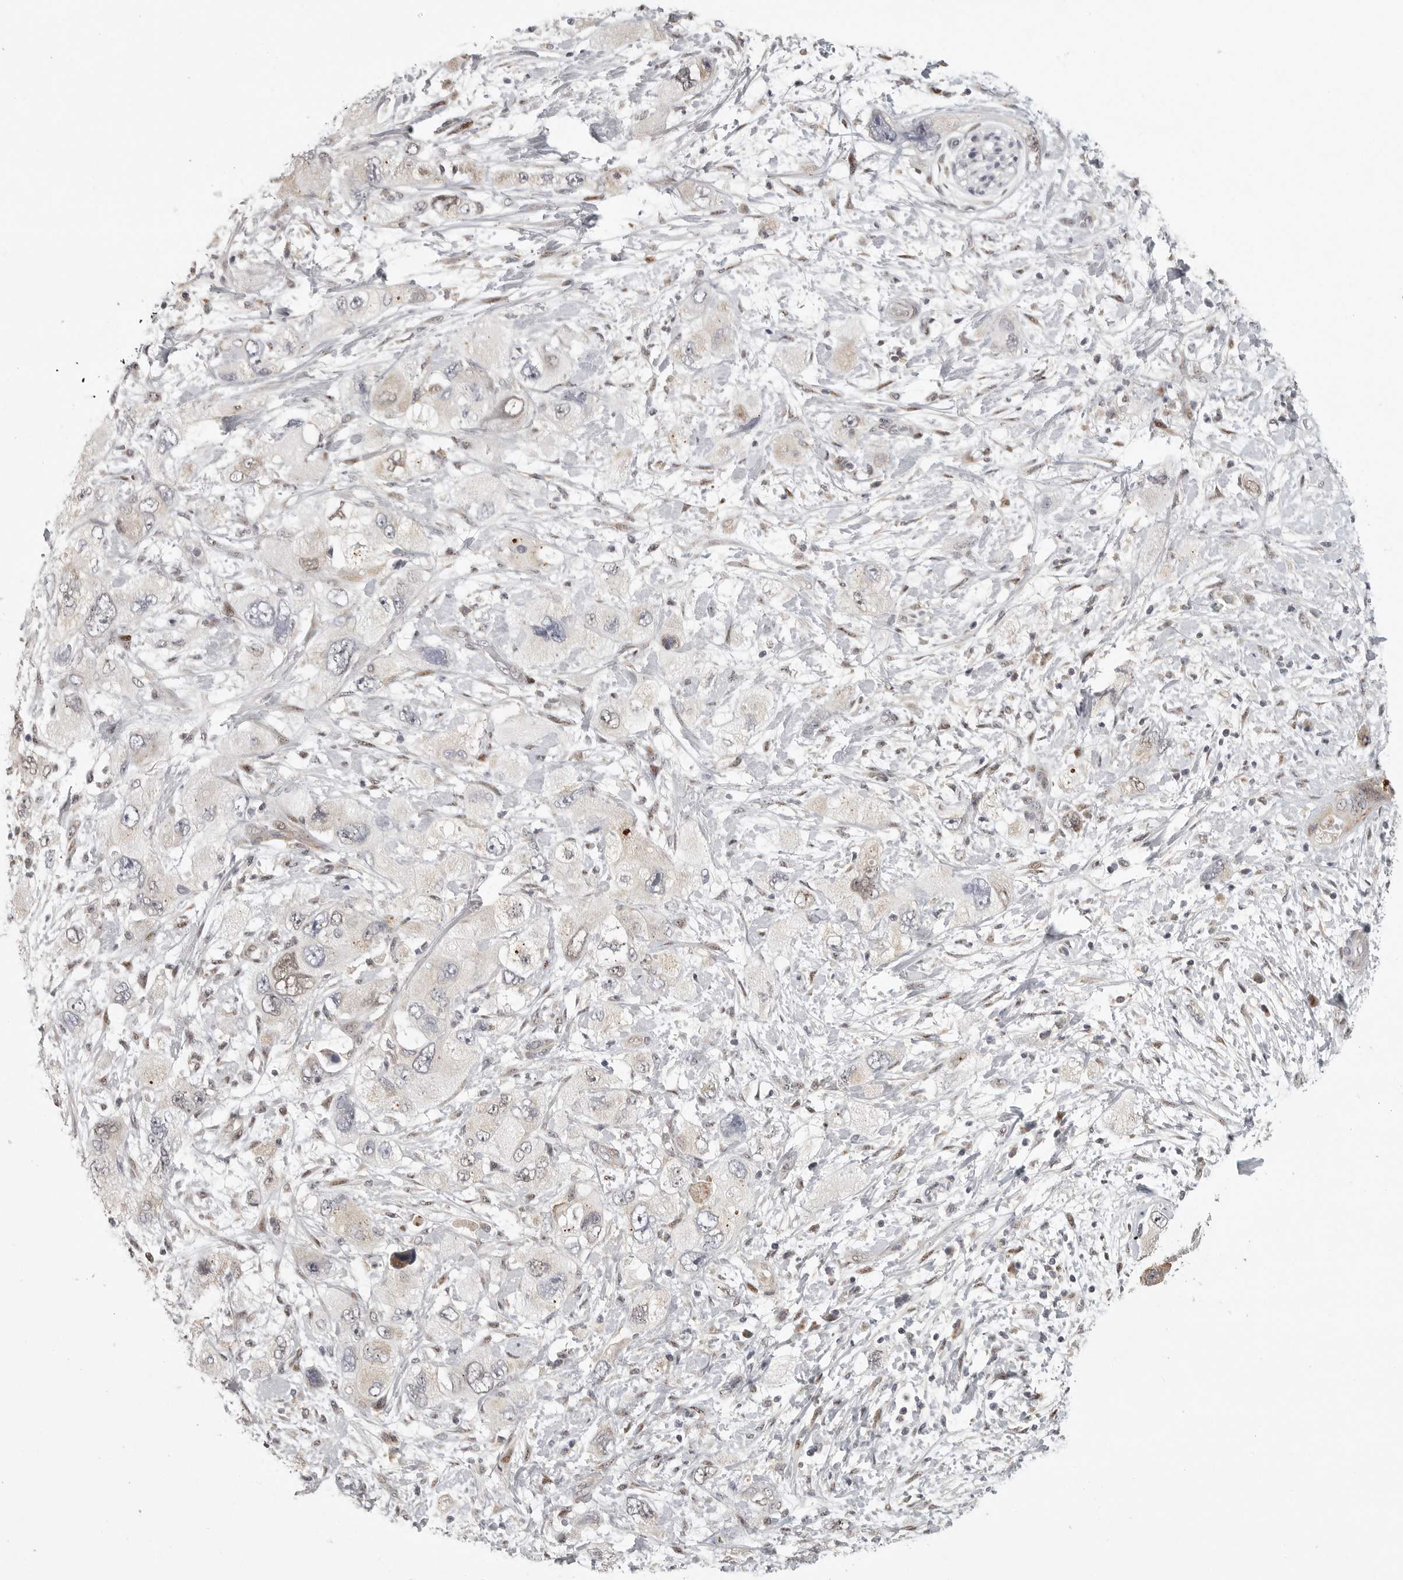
{"staining": {"intensity": "weak", "quantity": "<25%", "location": "nuclear"}, "tissue": "pancreatic cancer", "cell_type": "Tumor cells", "image_type": "cancer", "snomed": [{"axis": "morphology", "description": "Adenocarcinoma, NOS"}, {"axis": "topography", "description": "Pancreas"}], "caption": "Adenocarcinoma (pancreatic) was stained to show a protein in brown. There is no significant positivity in tumor cells.", "gene": "POLE2", "patient": {"sex": "female", "age": 73}}